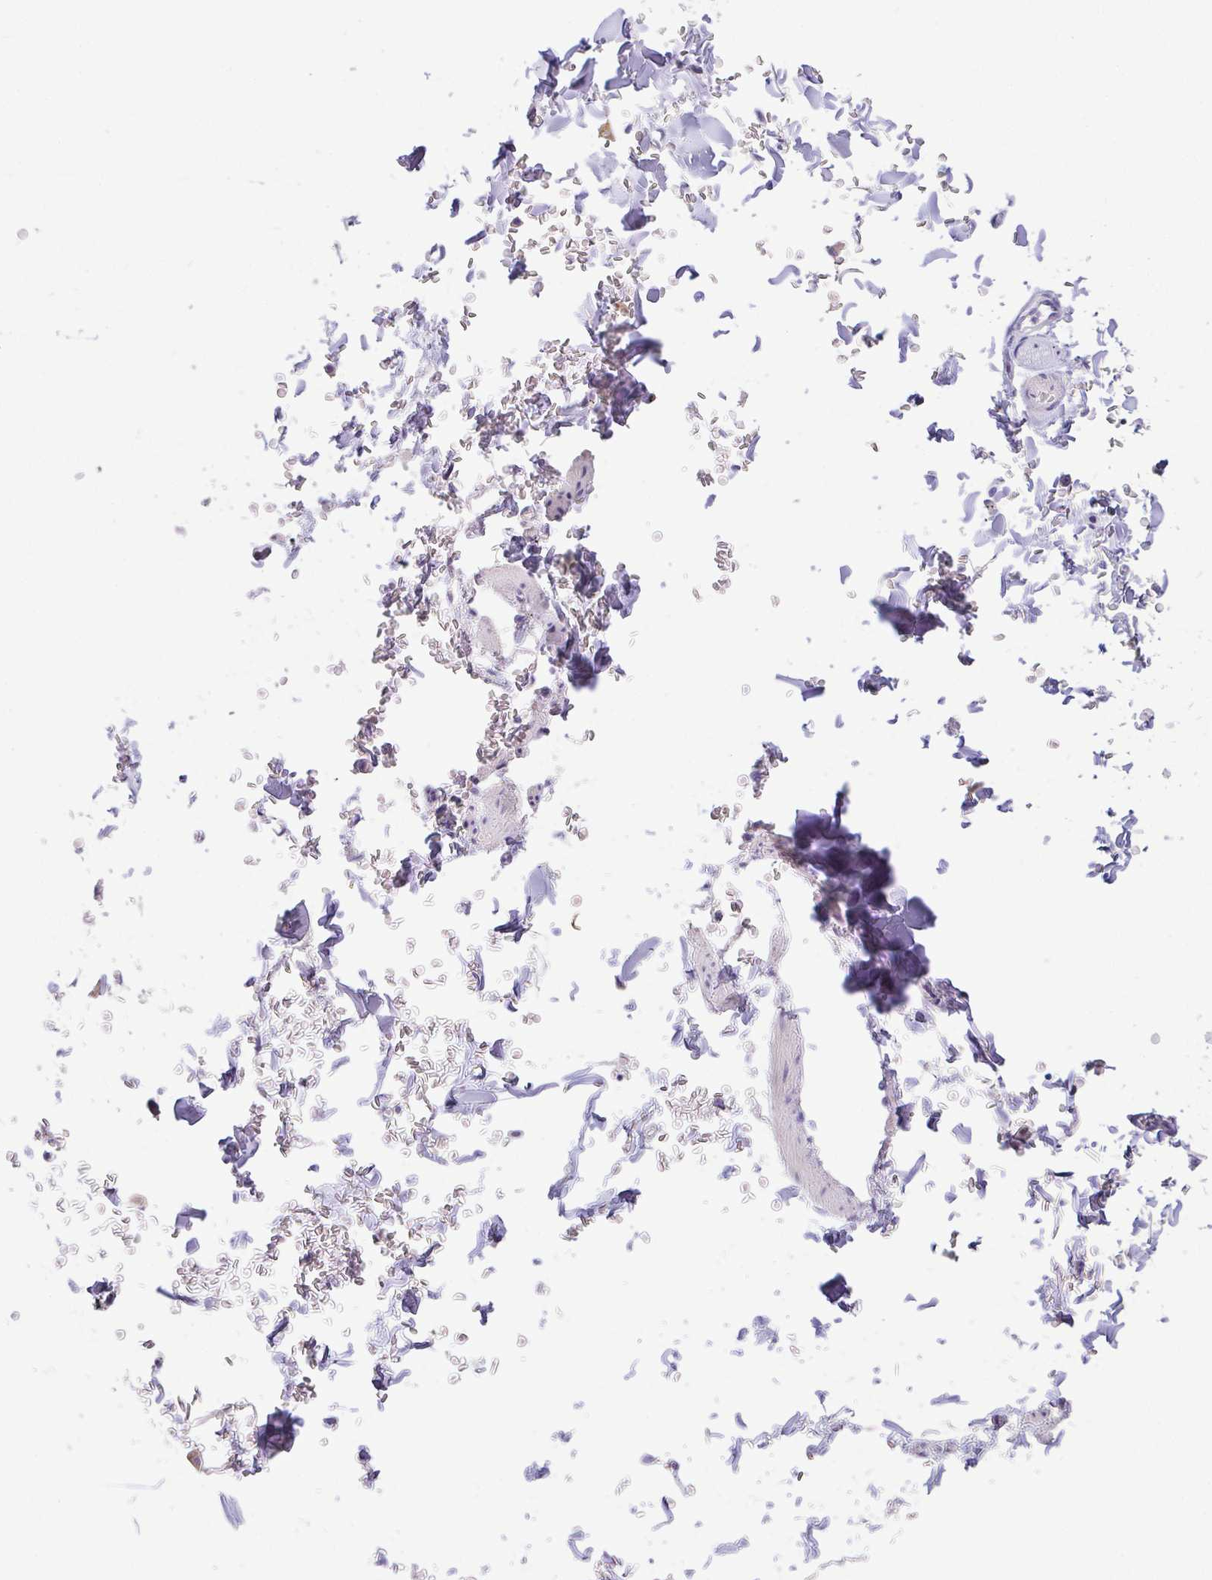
{"staining": {"intensity": "negative", "quantity": "none", "location": "none"}, "tissue": "adipose tissue", "cell_type": "Adipocytes", "image_type": "normal", "snomed": [{"axis": "morphology", "description": "Normal tissue, NOS"}, {"axis": "topography", "description": "Cartilage tissue"}, {"axis": "topography", "description": "Bronchus"}, {"axis": "topography", "description": "Peripheral nerve tissue"}], "caption": "Adipocytes are negative for protein expression in unremarkable human adipose tissue.", "gene": "PKDREJ", "patient": {"sex": "male", "age": 67}}